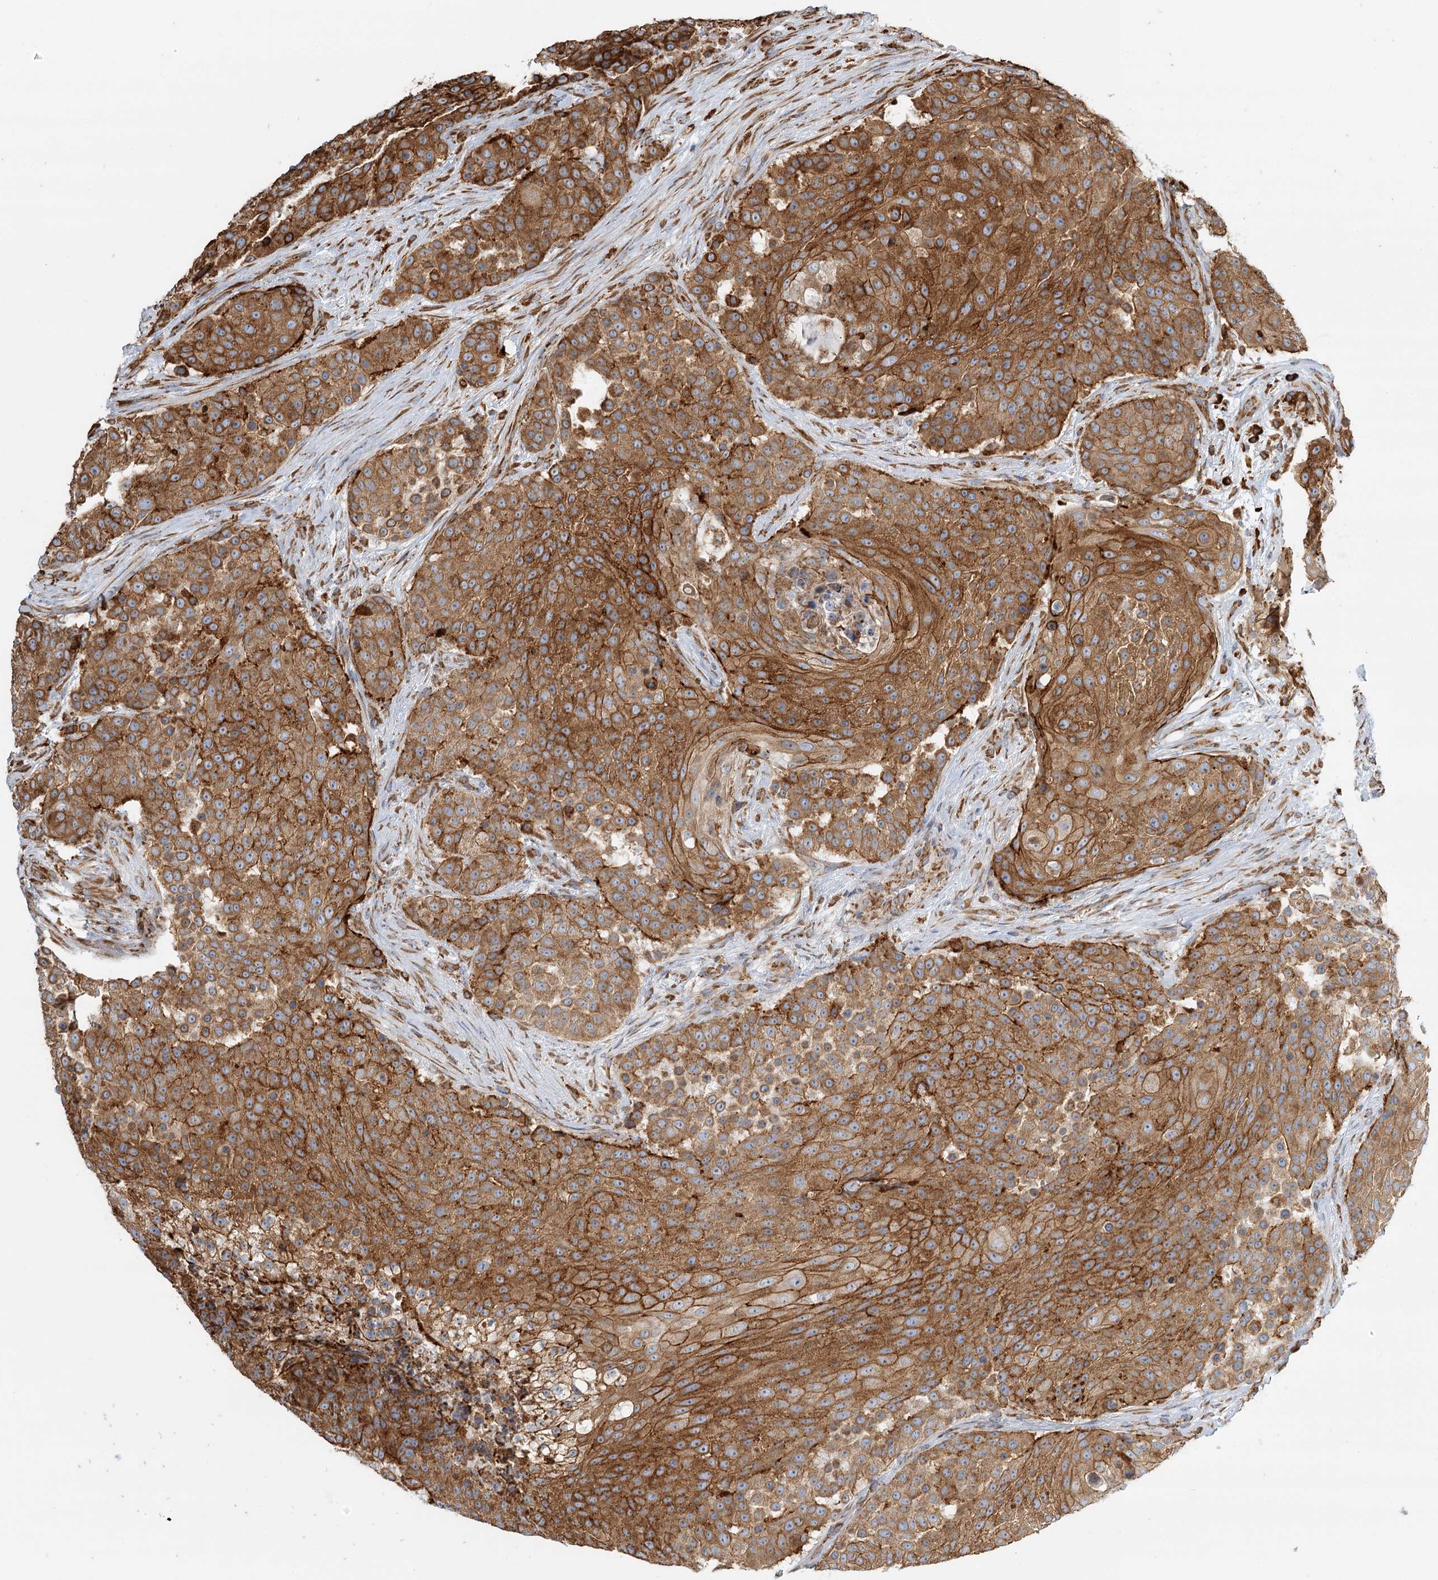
{"staining": {"intensity": "strong", "quantity": ">75%", "location": "cytoplasmic/membranous"}, "tissue": "urothelial cancer", "cell_type": "Tumor cells", "image_type": "cancer", "snomed": [{"axis": "morphology", "description": "Urothelial carcinoma, High grade"}, {"axis": "topography", "description": "Urinary bladder"}], "caption": "A photomicrograph showing strong cytoplasmic/membranous positivity in about >75% of tumor cells in urothelial cancer, as visualized by brown immunohistochemical staining.", "gene": "TAS1R1", "patient": {"sex": "female", "age": 63}}